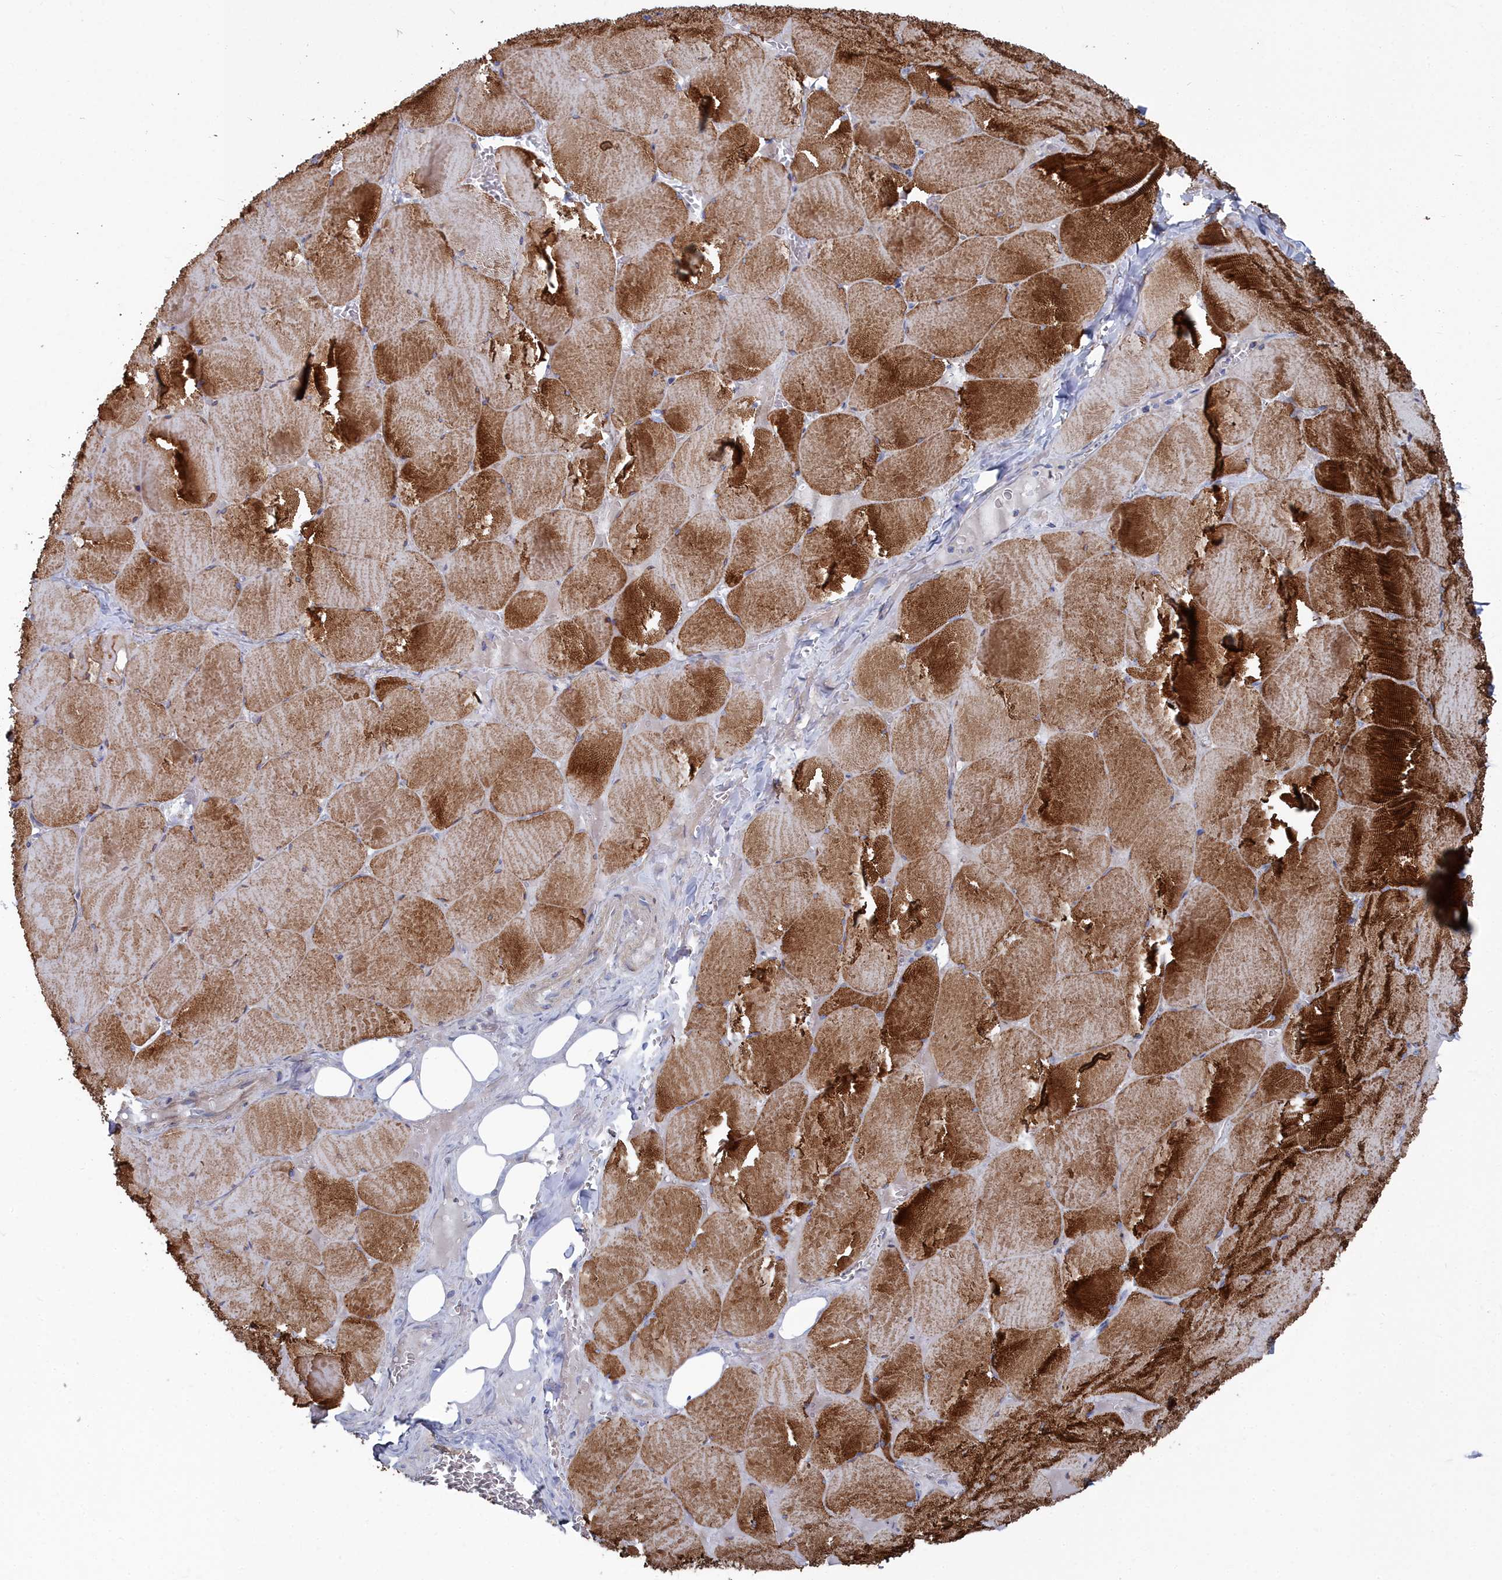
{"staining": {"intensity": "strong", "quantity": ">75%", "location": "cytoplasmic/membranous"}, "tissue": "skeletal muscle", "cell_type": "Myocytes", "image_type": "normal", "snomed": [{"axis": "morphology", "description": "Normal tissue, NOS"}, {"axis": "topography", "description": "Skeletal muscle"}, {"axis": "topography", "description": "Head-Neck"}], "caption": "Immunohistochemistry (IHC) image of unremarkable skeletal muscle: human skeletal muscle stained using IHC exhibits high levels of strong protein expression localized specifically in the cytoplasmic/membranous of myocytes, appearing as a cytoplasmic/membranous brown color.", "gene": "SHISAL2A", "patient": {"sex": "male", "age": 66}}